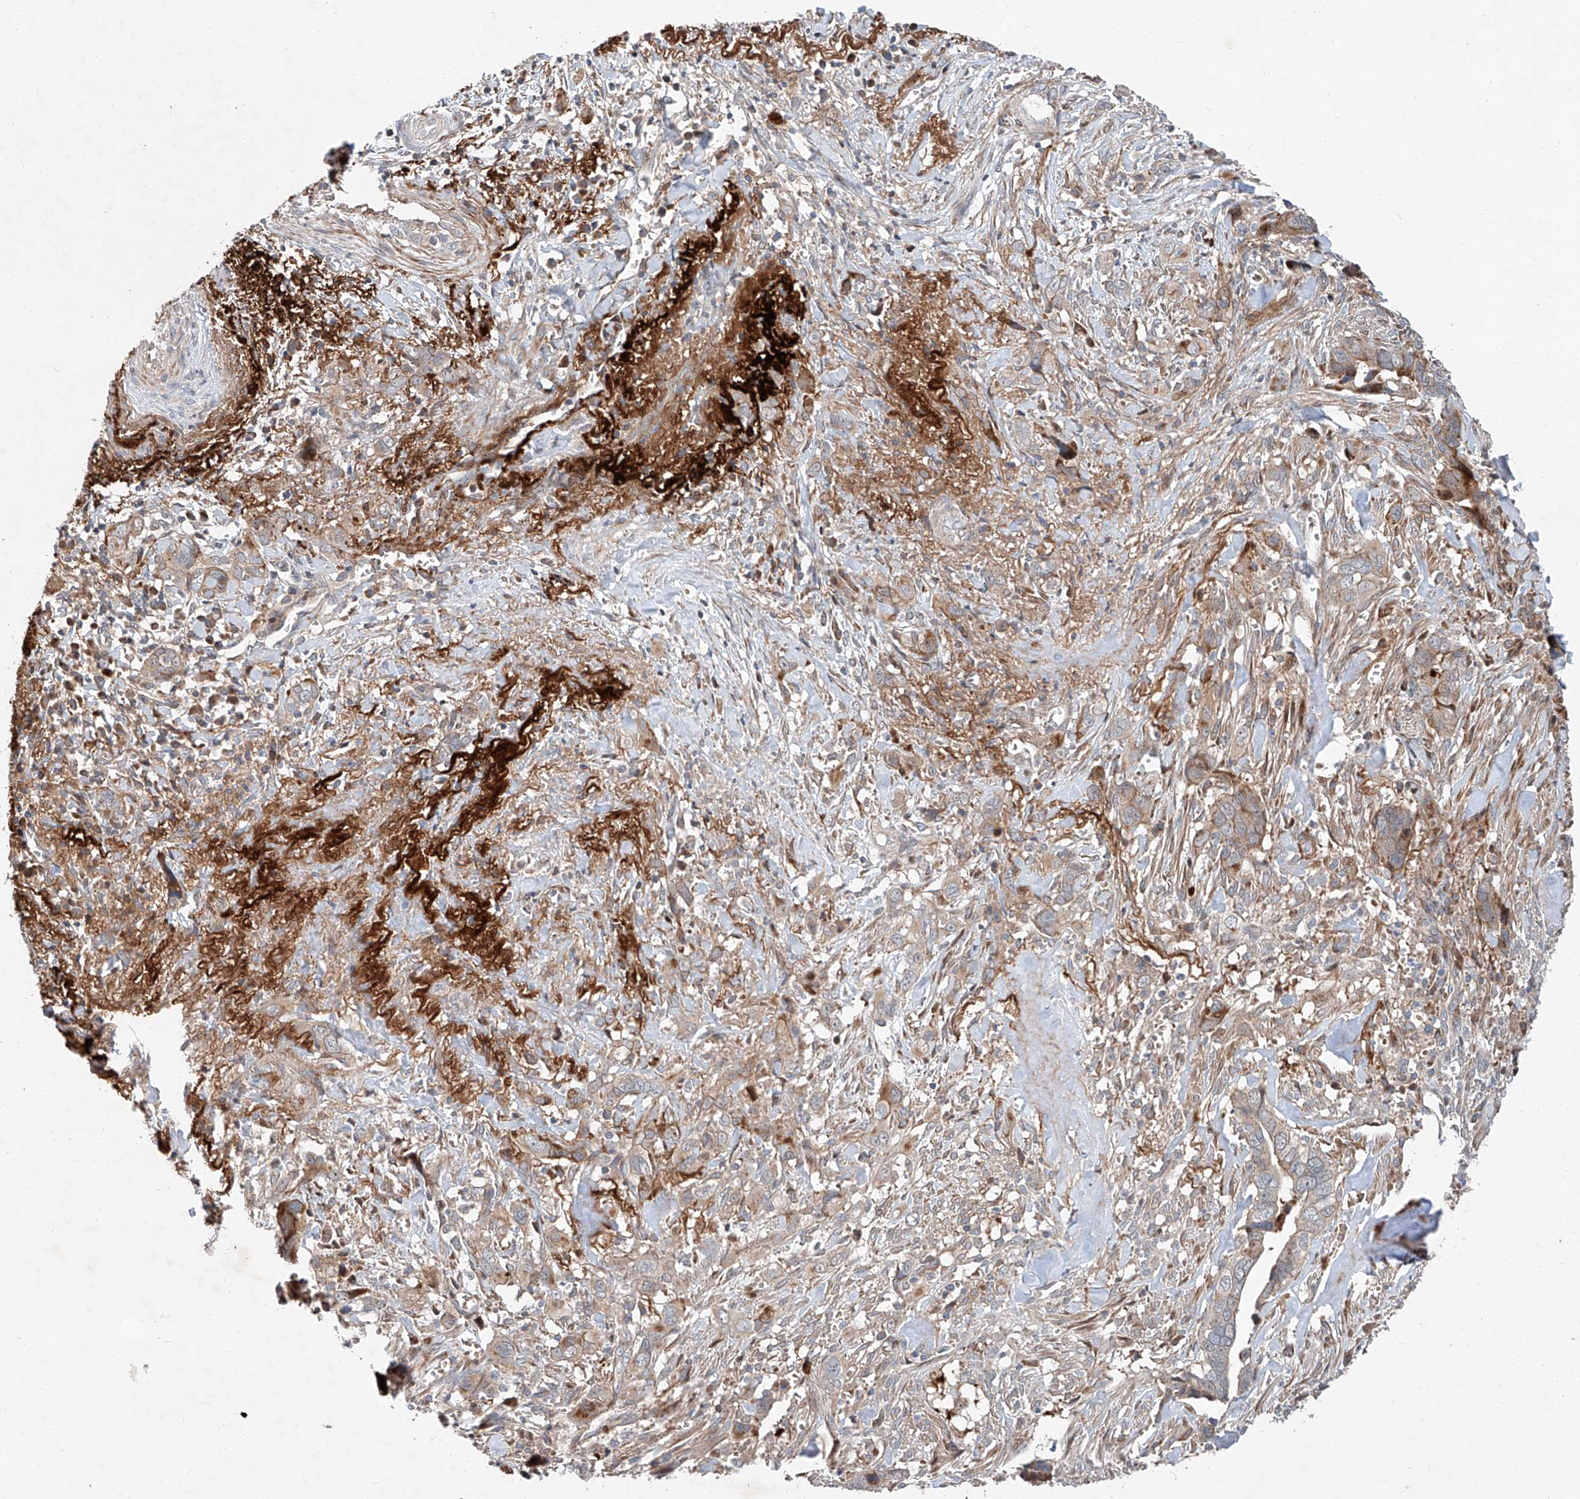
{"staining": {"intensity": "weak", "quantity": "<25%", "location": "cytoplasmic/membranous"}, "tissue": "liver cancer", "cell_type": "Tumor cells", "image_type": "cancer", "snomed": [{"axis": "morphology", "description": "Cholangiocarcinoma"}, {"axis": "topography", "description": "Liver"}], "caption": "There is no significant expression in tumor cells of liver cholangiocarcinoma.", "gene": "USF3", "patient": {"sex": "female", "age": 79}}